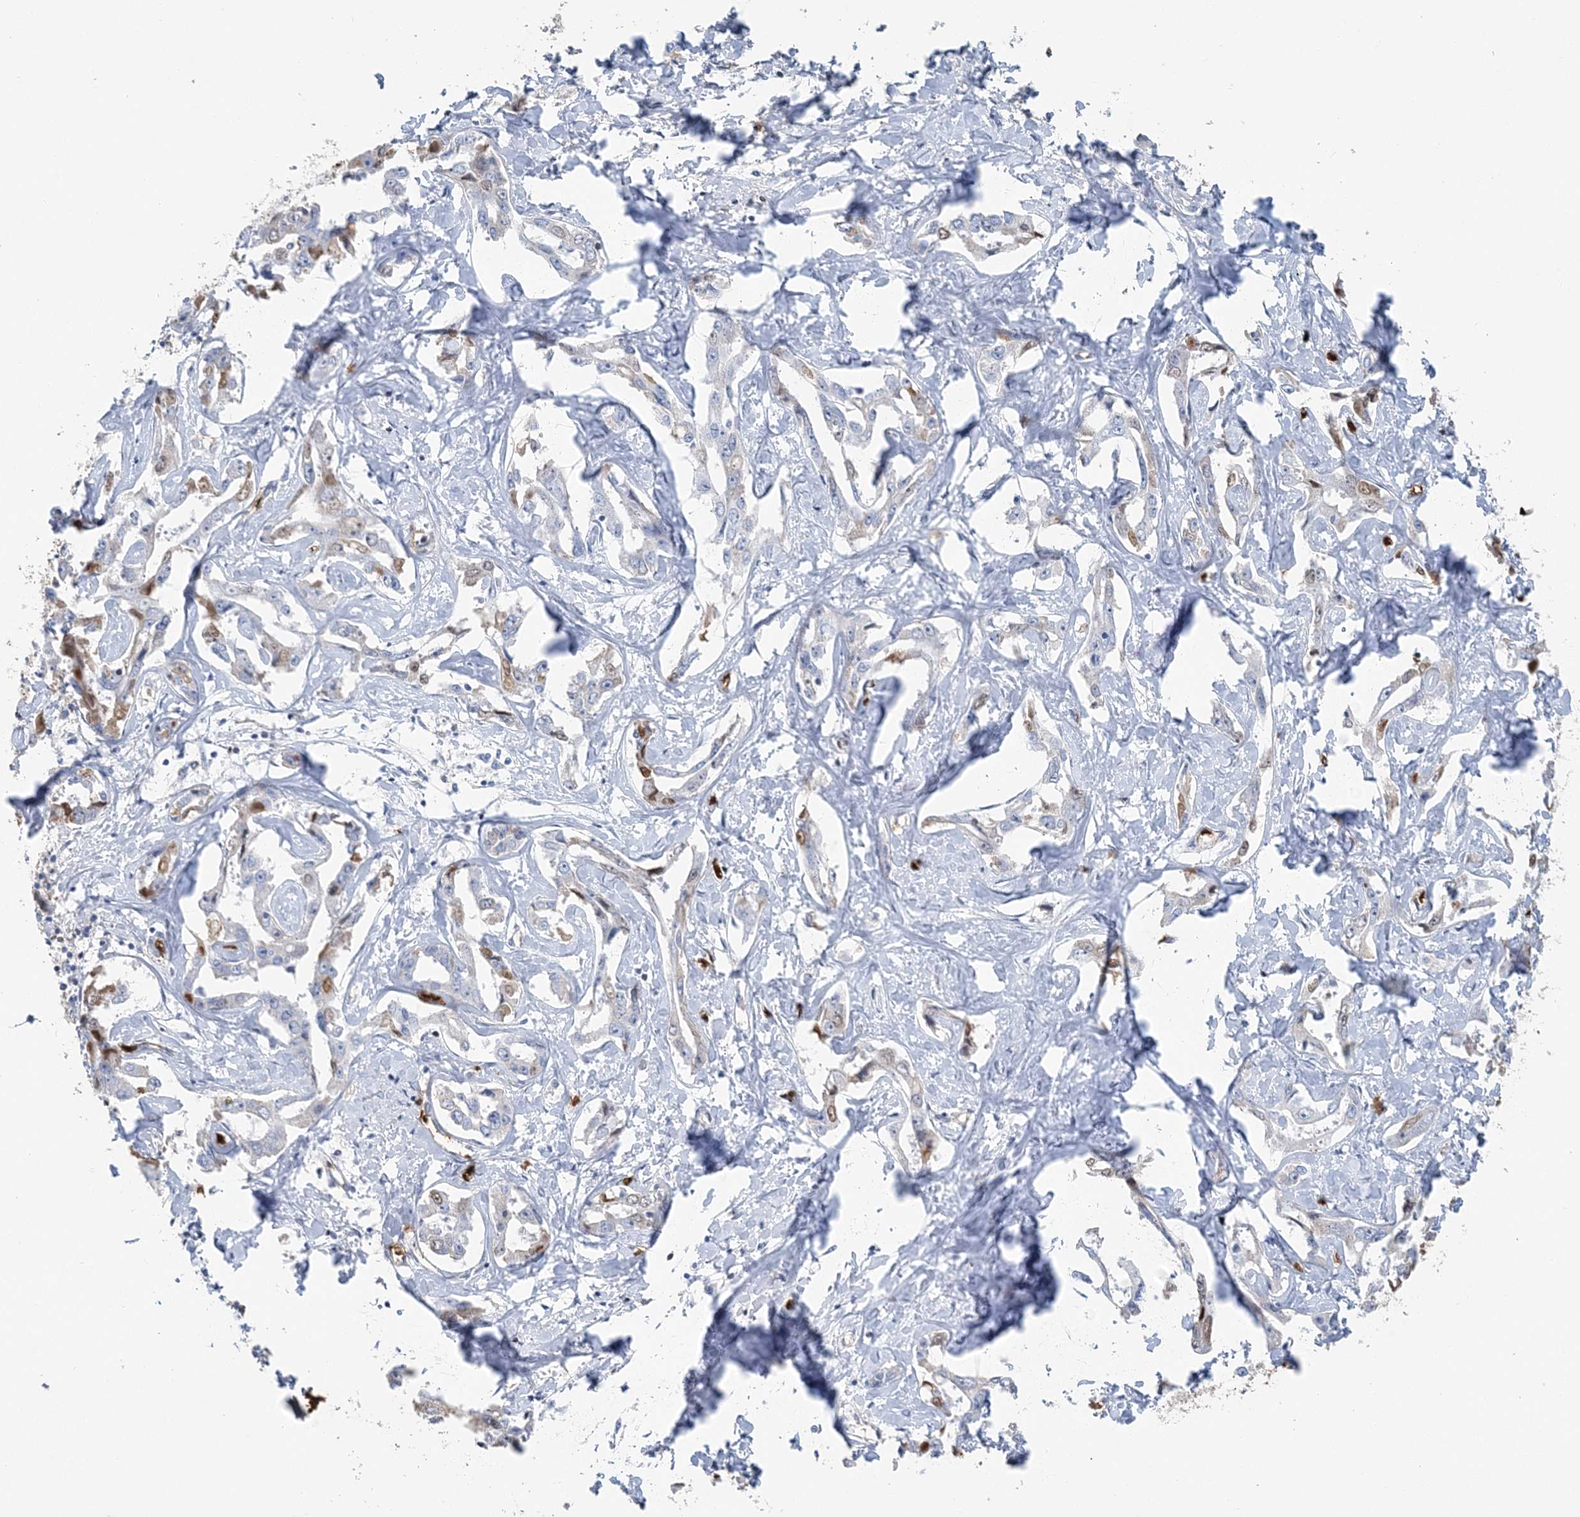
{"staining": {"intensity": "negative", "quantity": "none", "location": "none"}, "tissue": "liver cancer", "cell_type": "Tumor cells", "image_type": "cancer", "snomed": [{"axis": "morphology", "description": "Cholangiocarcinoma"}, {"axis": "topography", "description": "Liver"}], "caption": "An image of human liver cancer is negative for staining in tumor cells. Nuclei are stained in blue.", "gene": "HBD", "patient": {"sex": "male", "age": 59}}